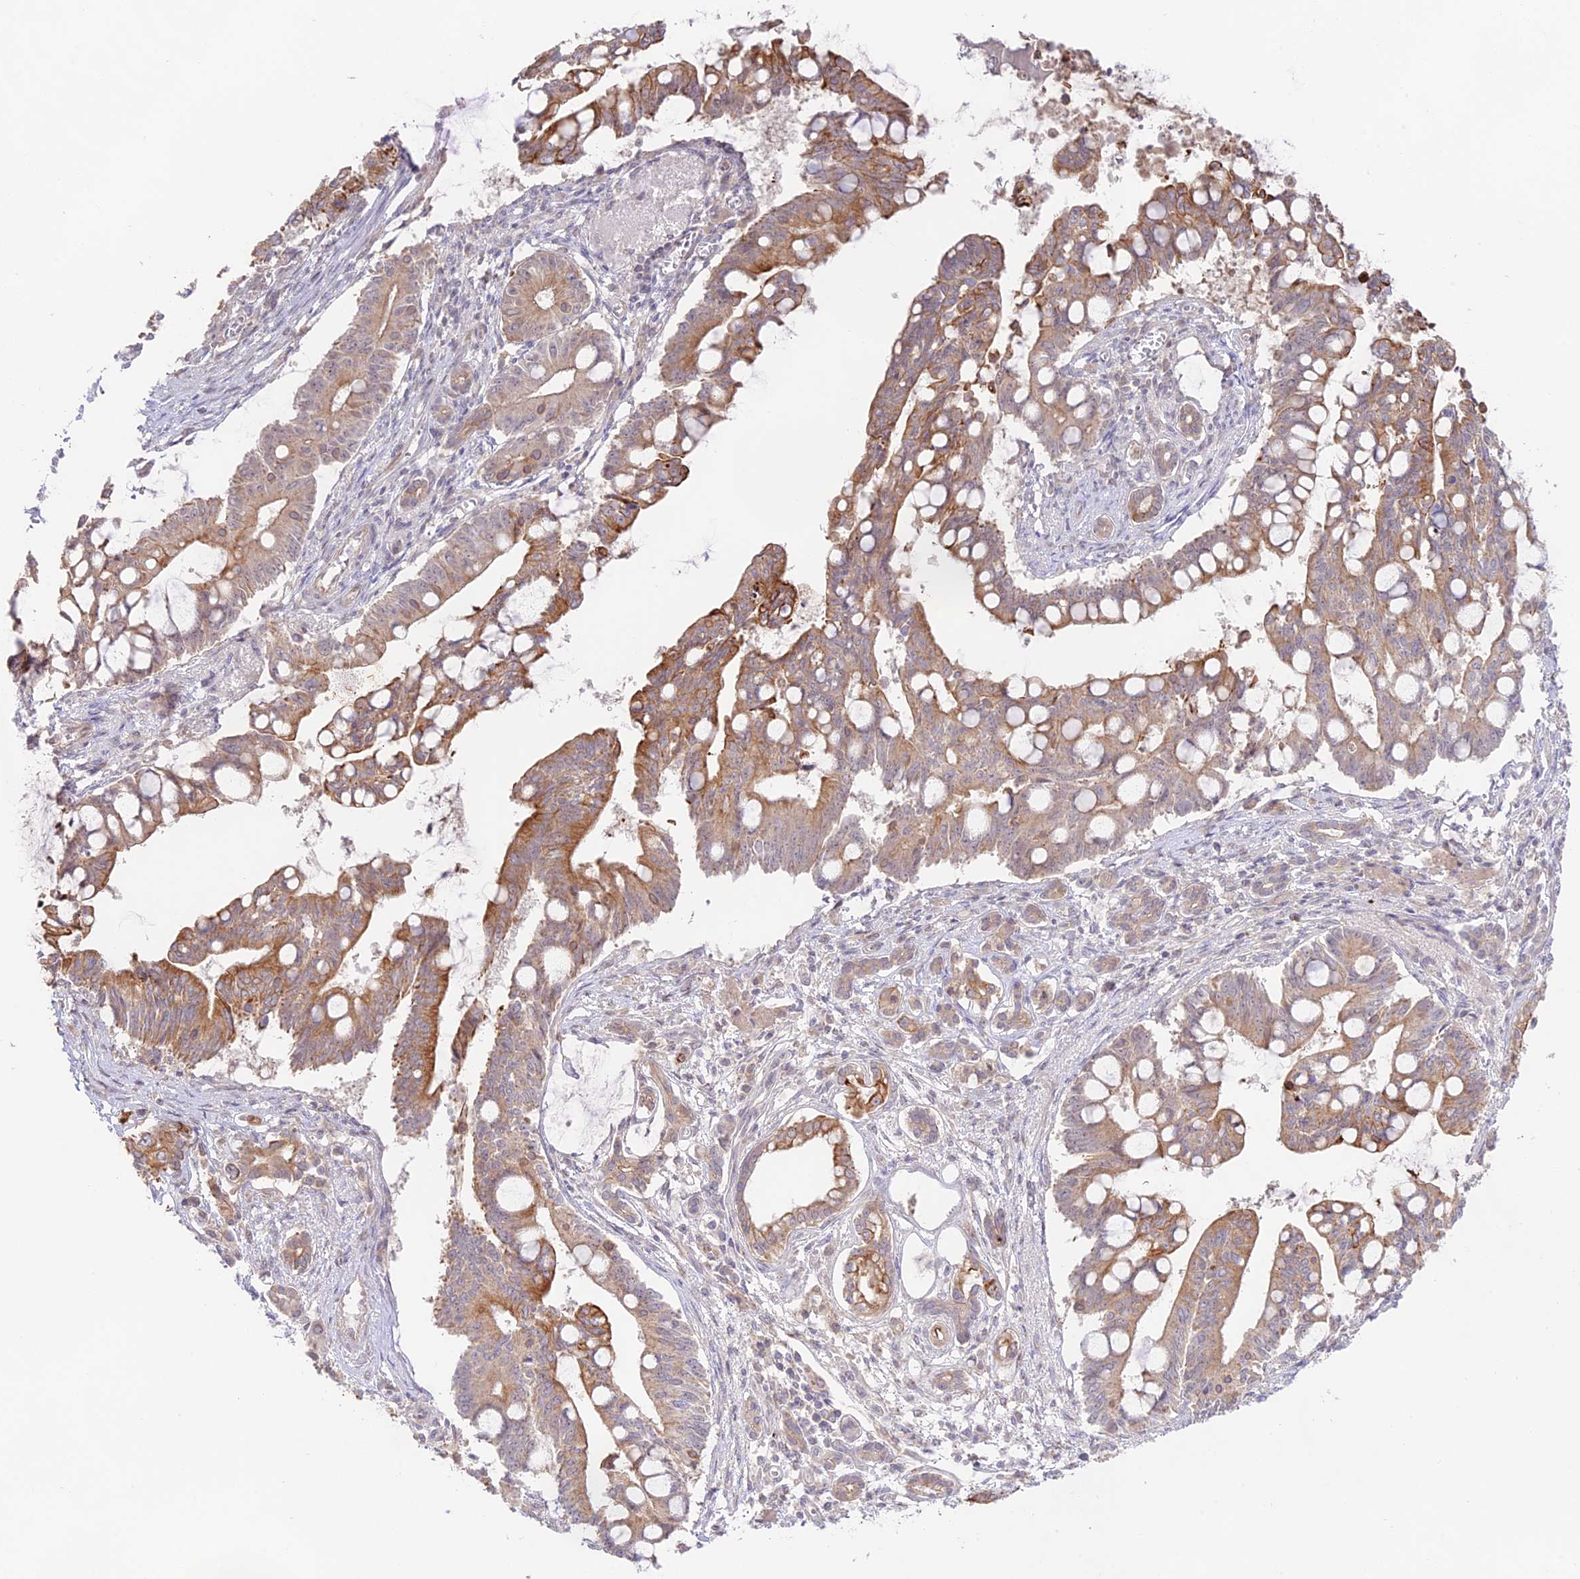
{"staining": {"intensity": "moderate", "quantity": ">75%", "location": "cytoplasmic/membranous"}, "tissue": "pancreatic cancer", "cell_type": "Tumor cells", "image_type": "cancer", "snomed": [{"axis": "morphology", "description": "Adenocarcinoma, NOS"}, {"axis": "topography", "description": "Pancreas"}], "caption": "Immunohistochemistry photomicrograph of neoplastic tissue: pancreatic adenocarcinoma stained using immunohistochemistry displays medium levels of moderate protein expression localized specifically in the cytoplasmic/membranous of tumor cells, appearing as a cytoplasmic/membranous brown color.", "gene": "CAMSAP3", "patient": {"sex": "male", "age": 68}}